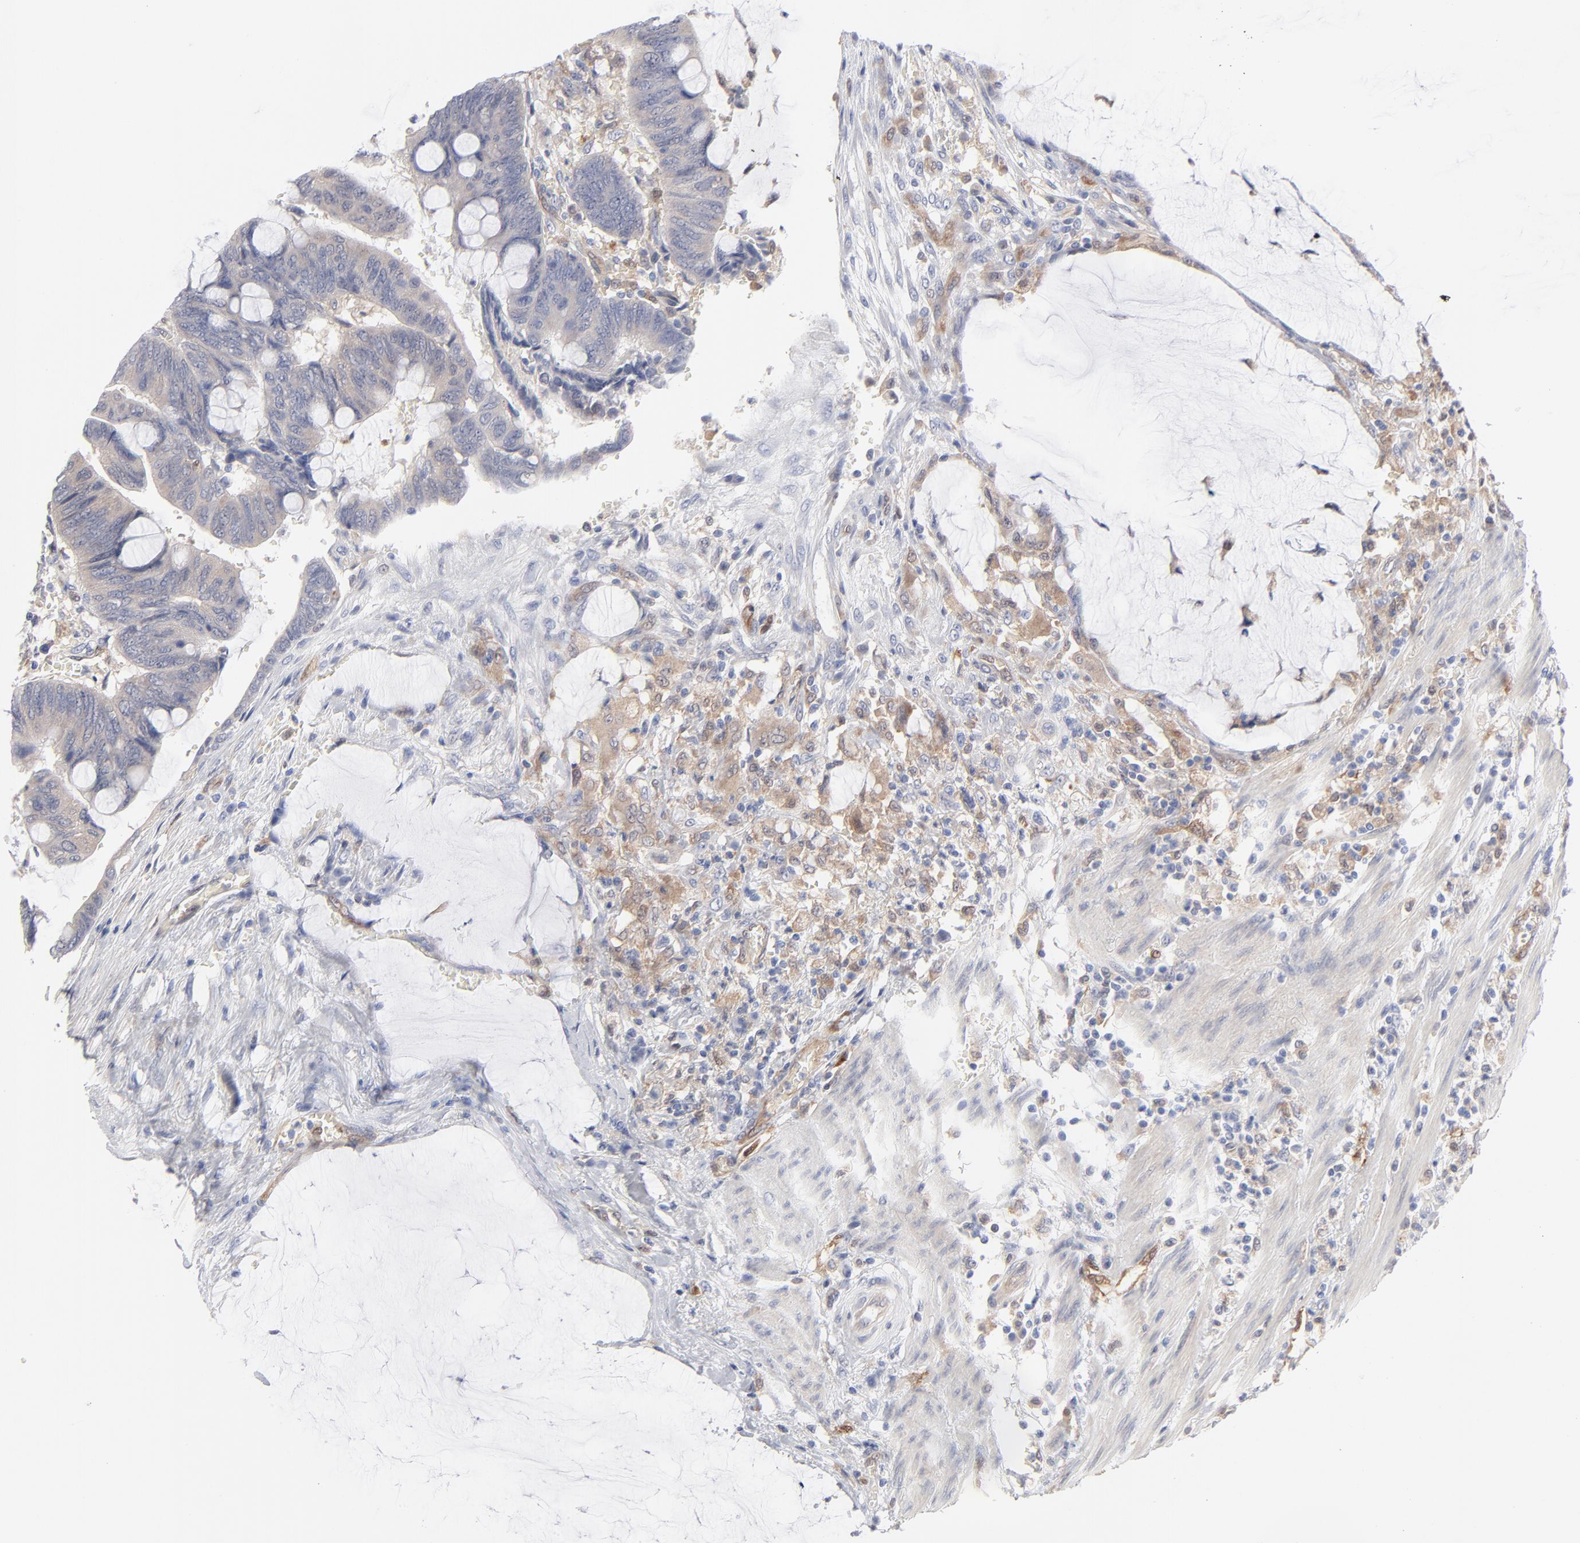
{"staining": {"intensity": "weak", "quantity": ">75%", "location": "cytoplasmic/membranous"}, "tissue": "colorectal cancer", "cell_type": "Tumor cells", "image_type": "cancer", "snomed": [{"axis": "morphology", "description": "Normal tissue, NOS"}, {"axis": "morphology", "description": "Adenocarcinoma, NOS"}, {"axis": "topography", "description": "Rectum"}], "caption": "Immunohistochemistry of colorectal cancer demonstrates low levels of weak cytoplasmic/membranous positivity in about >75% of tumor cells. (Brightfield microscopy of DAB IHC at high magnification).", "gene": "ARRB1", "patient": {"sex": "male", "age": 92}}